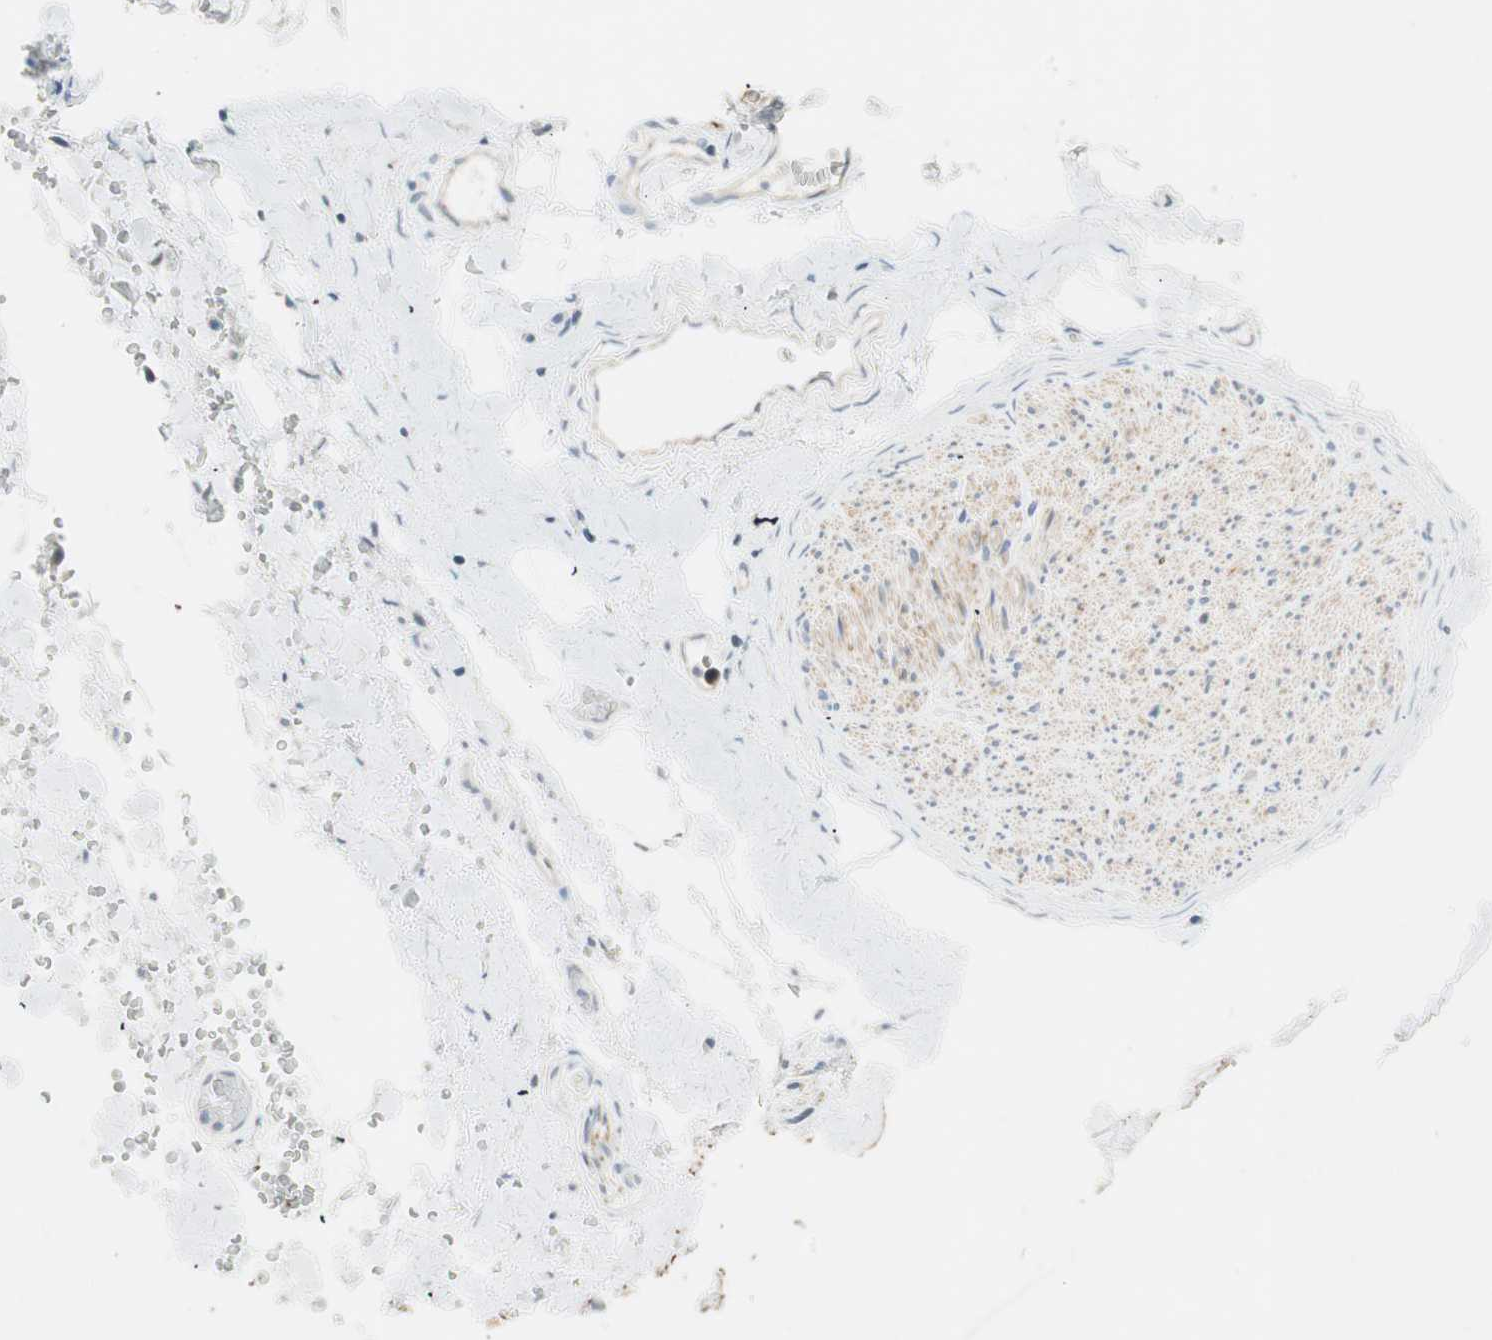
{"staining": {"intensity": "negative", "quantity": "none", "location": "none"}, "tissue": "adipose tissue", "cell_type": "Adipocytes", "image_type": "normal", "snomed": [{"axis": "morphology", "description": "Normal tissue, NOS"}, {"axis": "morphology", "description": "Carcinoma, NOS"}, {"axis": "topography", "description": "Pancreas"}, {"axis": "topography", "description": "Peripheral nerve tissue"}], "caption": "Human adipose tissue stained for a protein using immunohistochemistry shows no expression in adipocytes.", "gene": "GNAO1", "patient": {"sex": "female", "age": 29}}